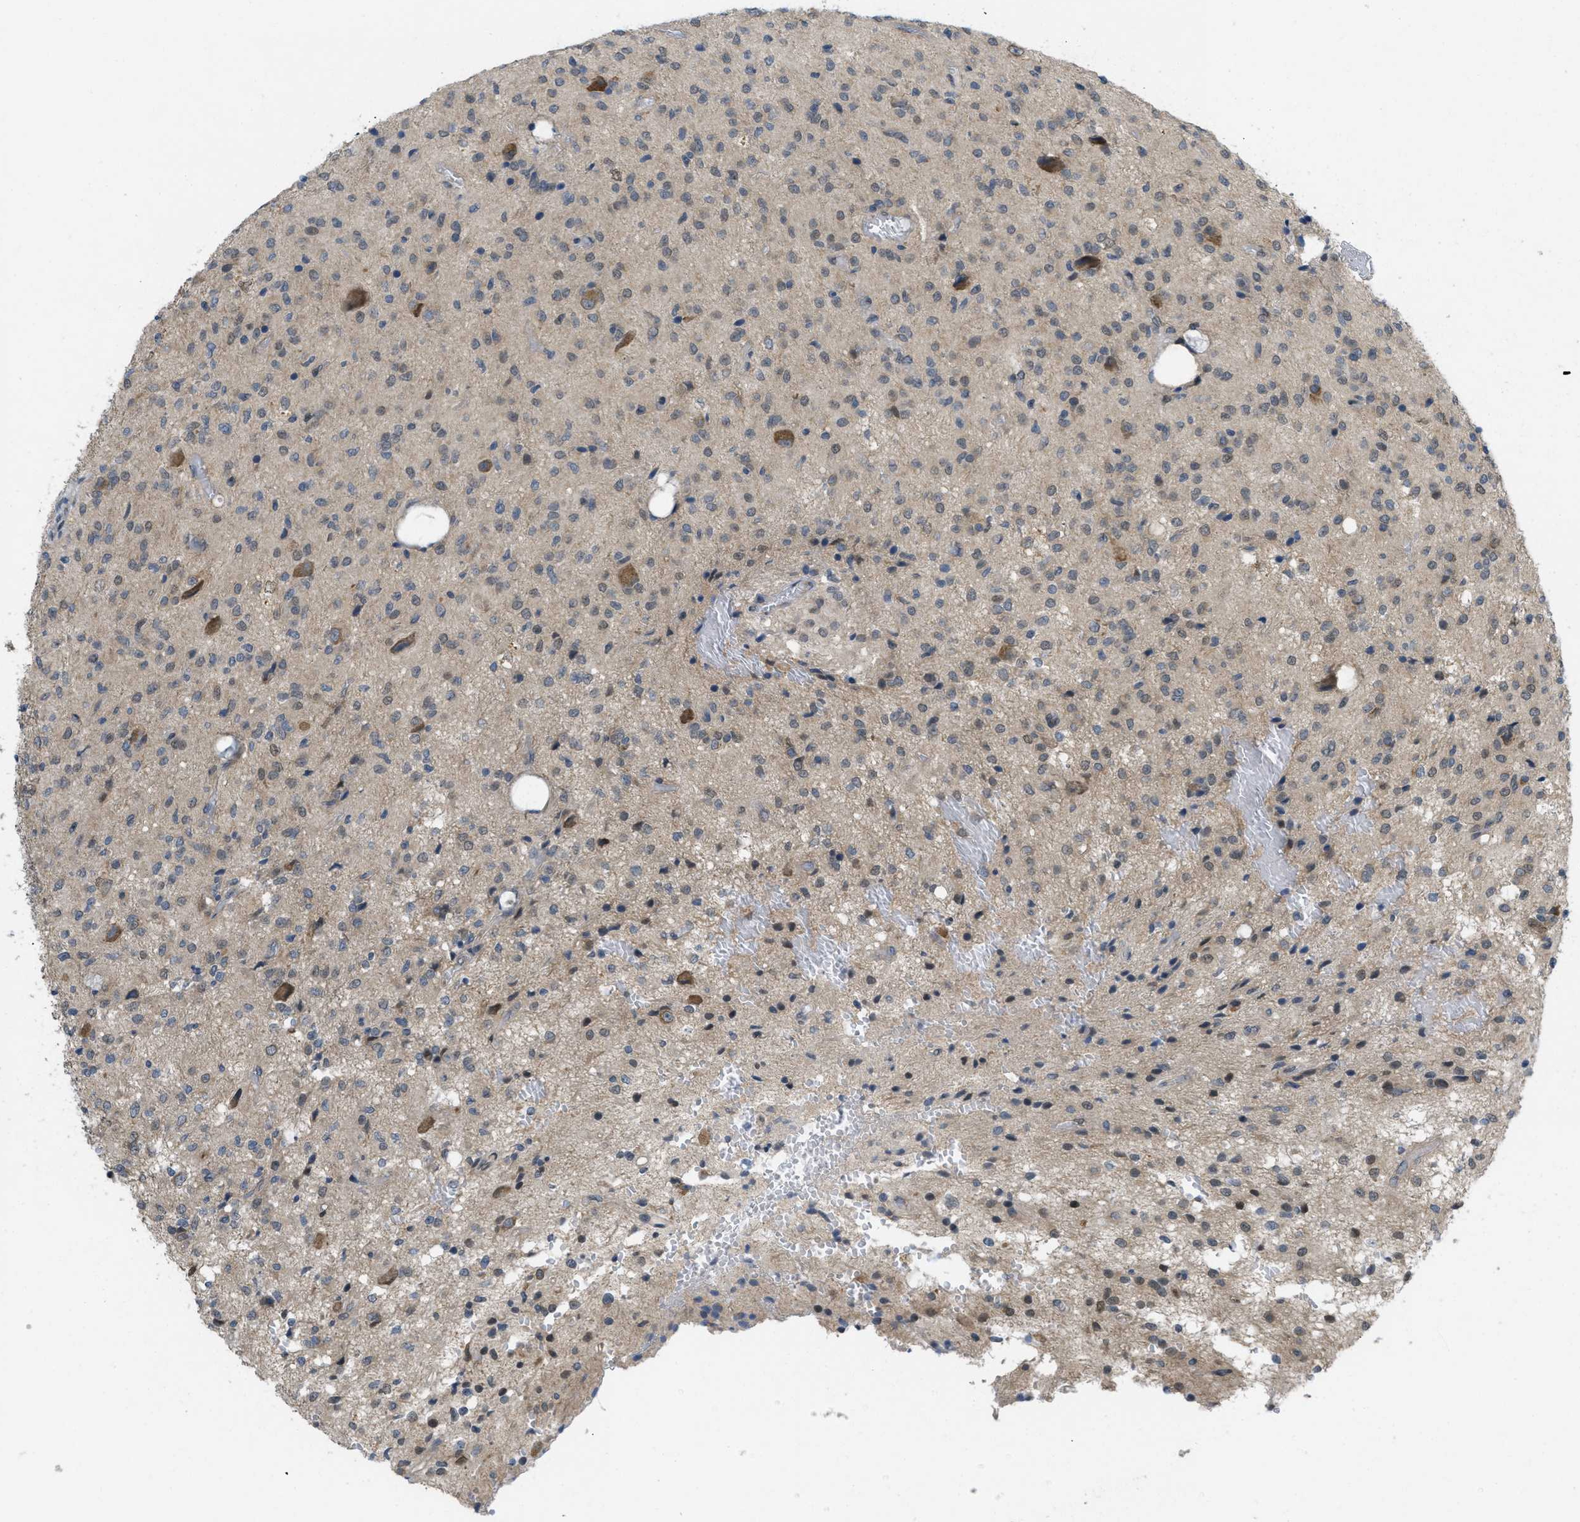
{"staining": {"intensity": "weak", "quantity": "<25%", "location": "cytoplasmic/membranous"}, "tissue": "glioma", "cell_type": "Tumor cells", "image_type": "cancer", "snomed": [{"axis": "morphology", "description": "Glioma, malignant, High grade"}, {"axis": "topography", "description": "Brain"}], "caption": "Protein analysis of malignant glioma (high-grade) reveals no significant positivity in tumor cells. (DAB (3,3'-diaminobenzidine) immunohistochemistry (IHC), high magnification).", "gene": "IFNLR1", "patient": {"sex": "female", "age": 59}}